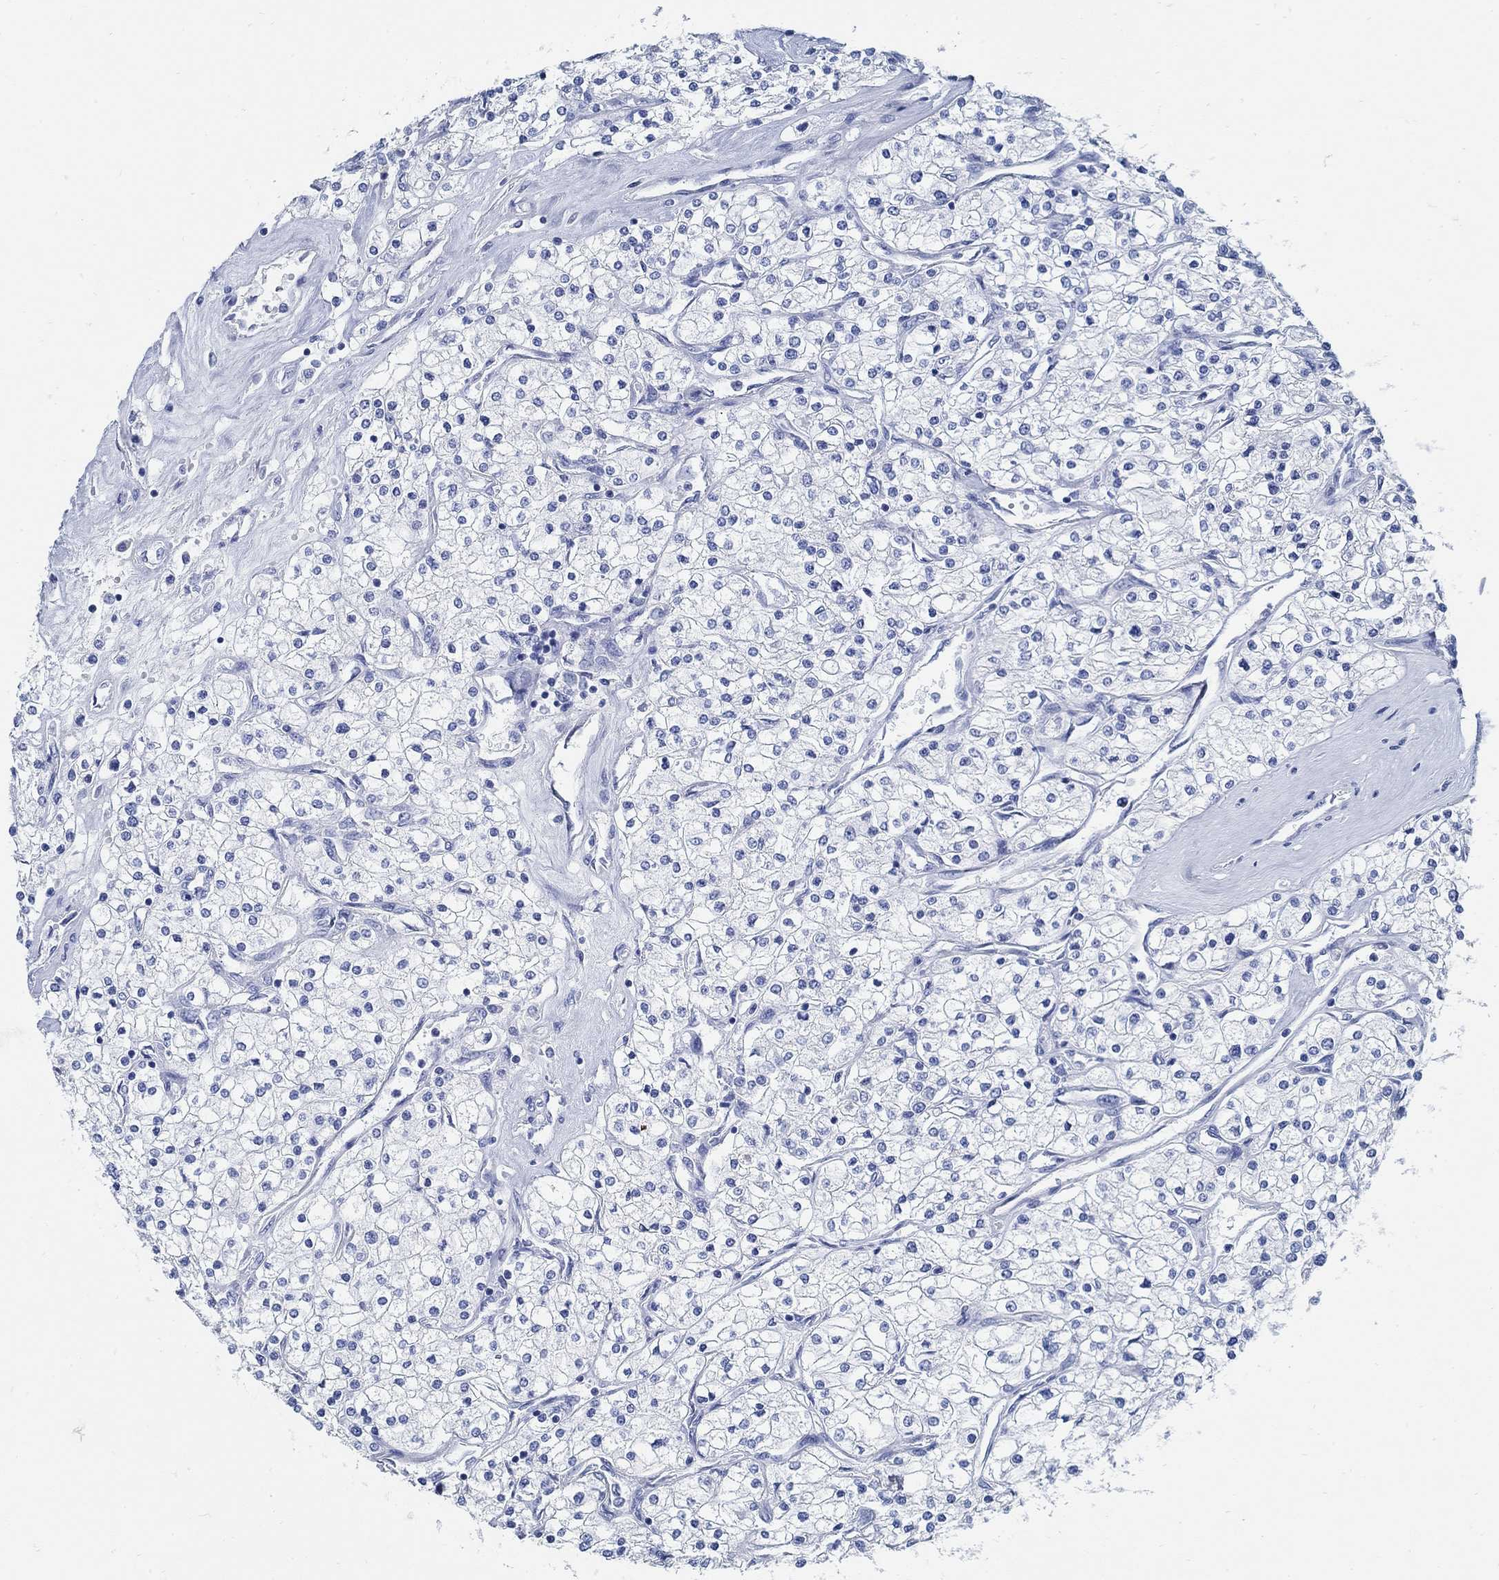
{"staining": {"intensity": "negative", "quantity": "none", "location": "none"}, "tissue": "renal cancer", "cell_type": "Tumor cells", "image_type": "cancer", "snomed": [{"axis": "morphology", "description": "Adenocarcinoma, NOS"}, {"axis": "topography", "description": "Kidney"}], "caption": "High magnification brightfield microscopy of renal cancer (adenocarcinoma) stained with DAB (3,3'-diaminobenzidine) (brown) and counterstained with hematoxylin (blue): tumor cells show no significant positivity.", "gene": "SLC45A1", "patient": {"sex": "male", "age": 80}}